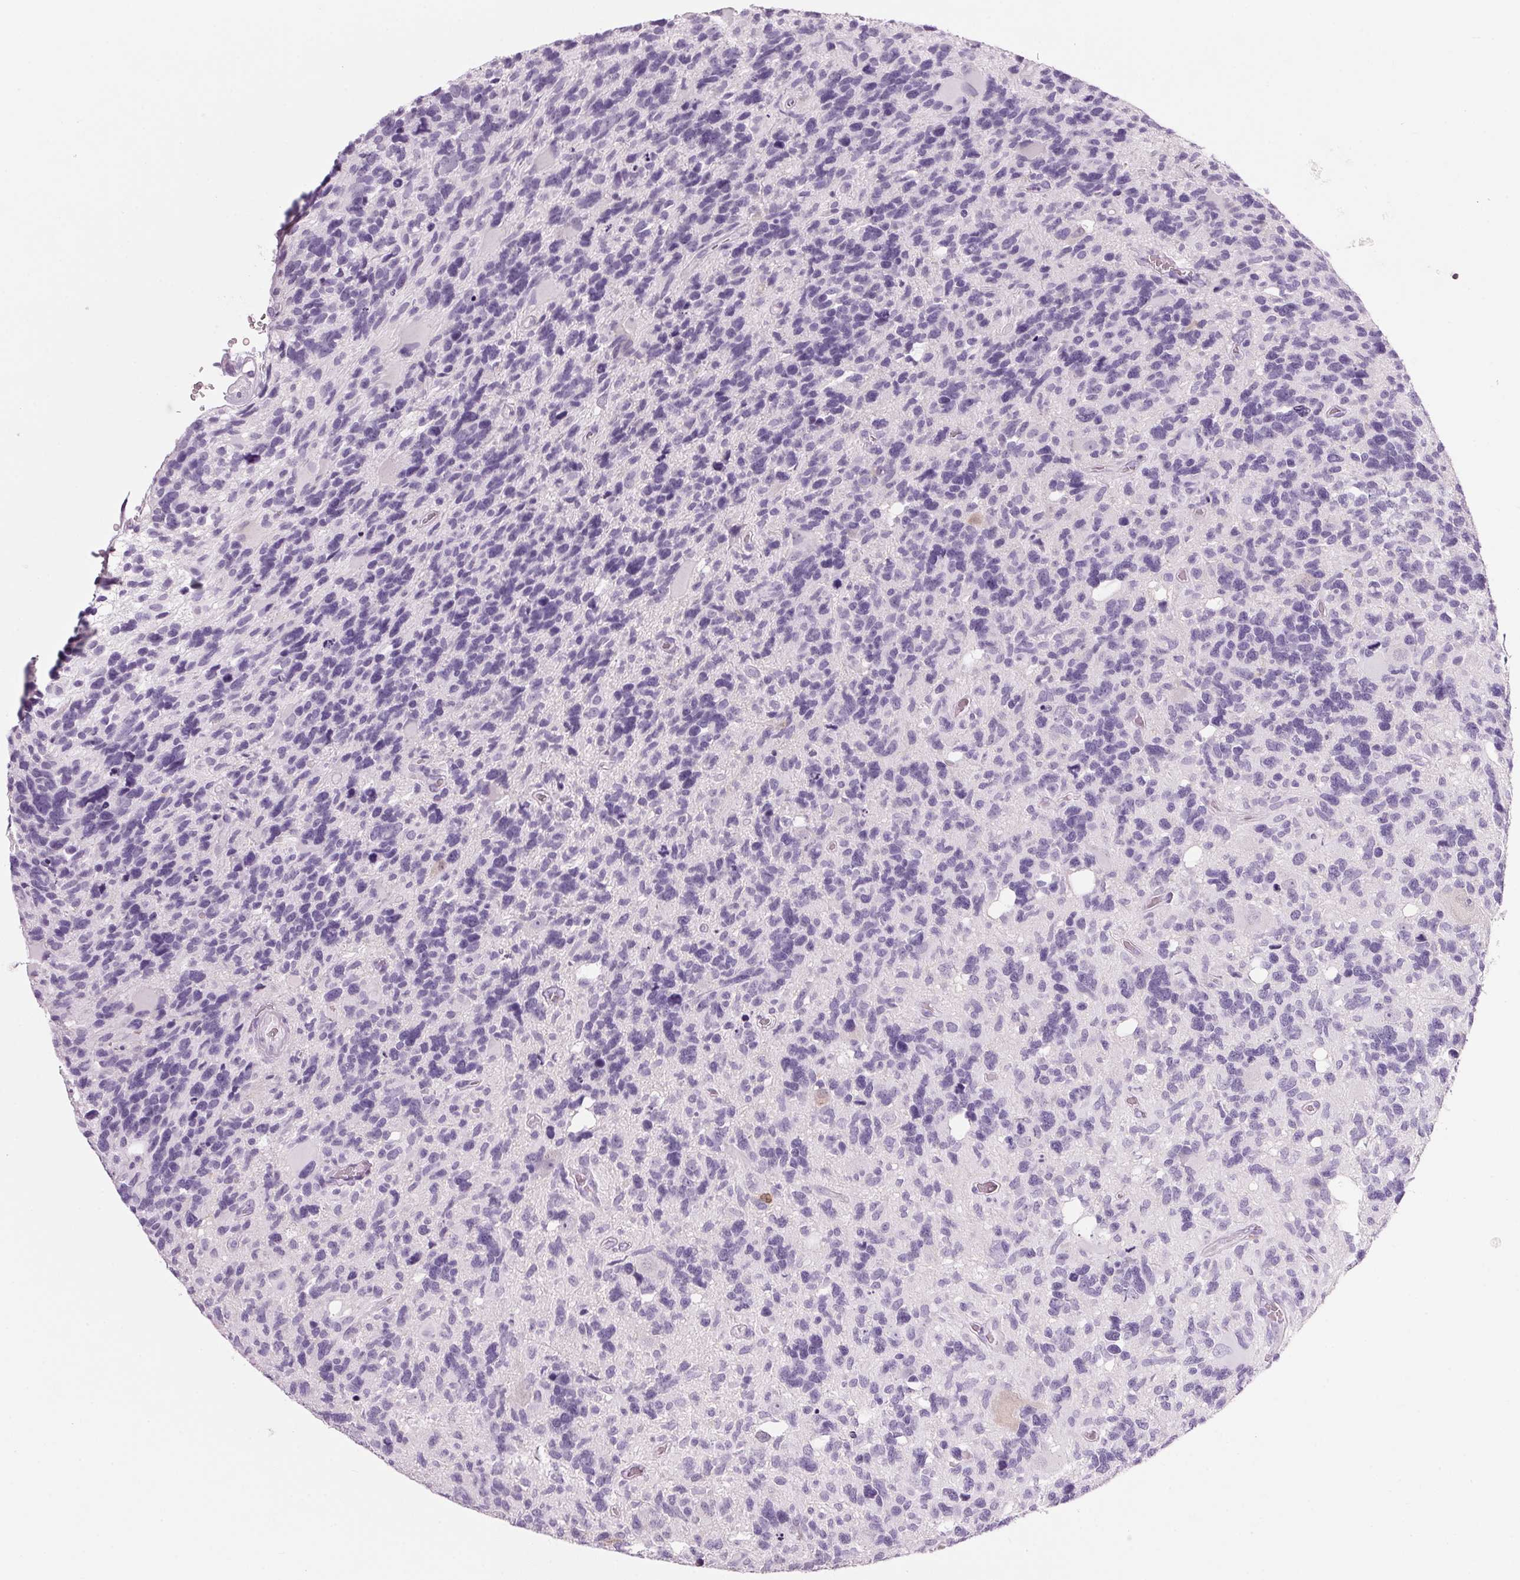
{"staining": {"intensity": "negative", "quantity": "none", "location": "none"}, "tissue": "glioma", "cell_type": "Tumor cells", "image_type": "cancer", "snomed": [{"axis": "morphology", "description": "Glioma, malignant, High grade"}, {"axis": "topography", "description": "Brain"}], "caption": "Immunohistochemistry (IHC) micrograph of human malignant high-grade glioma stained for a protein (brown), which demonstrates no expression in tumor cells.", "gene": "PPP1R1A", "patient": {"sex": "male", "age": 49}}